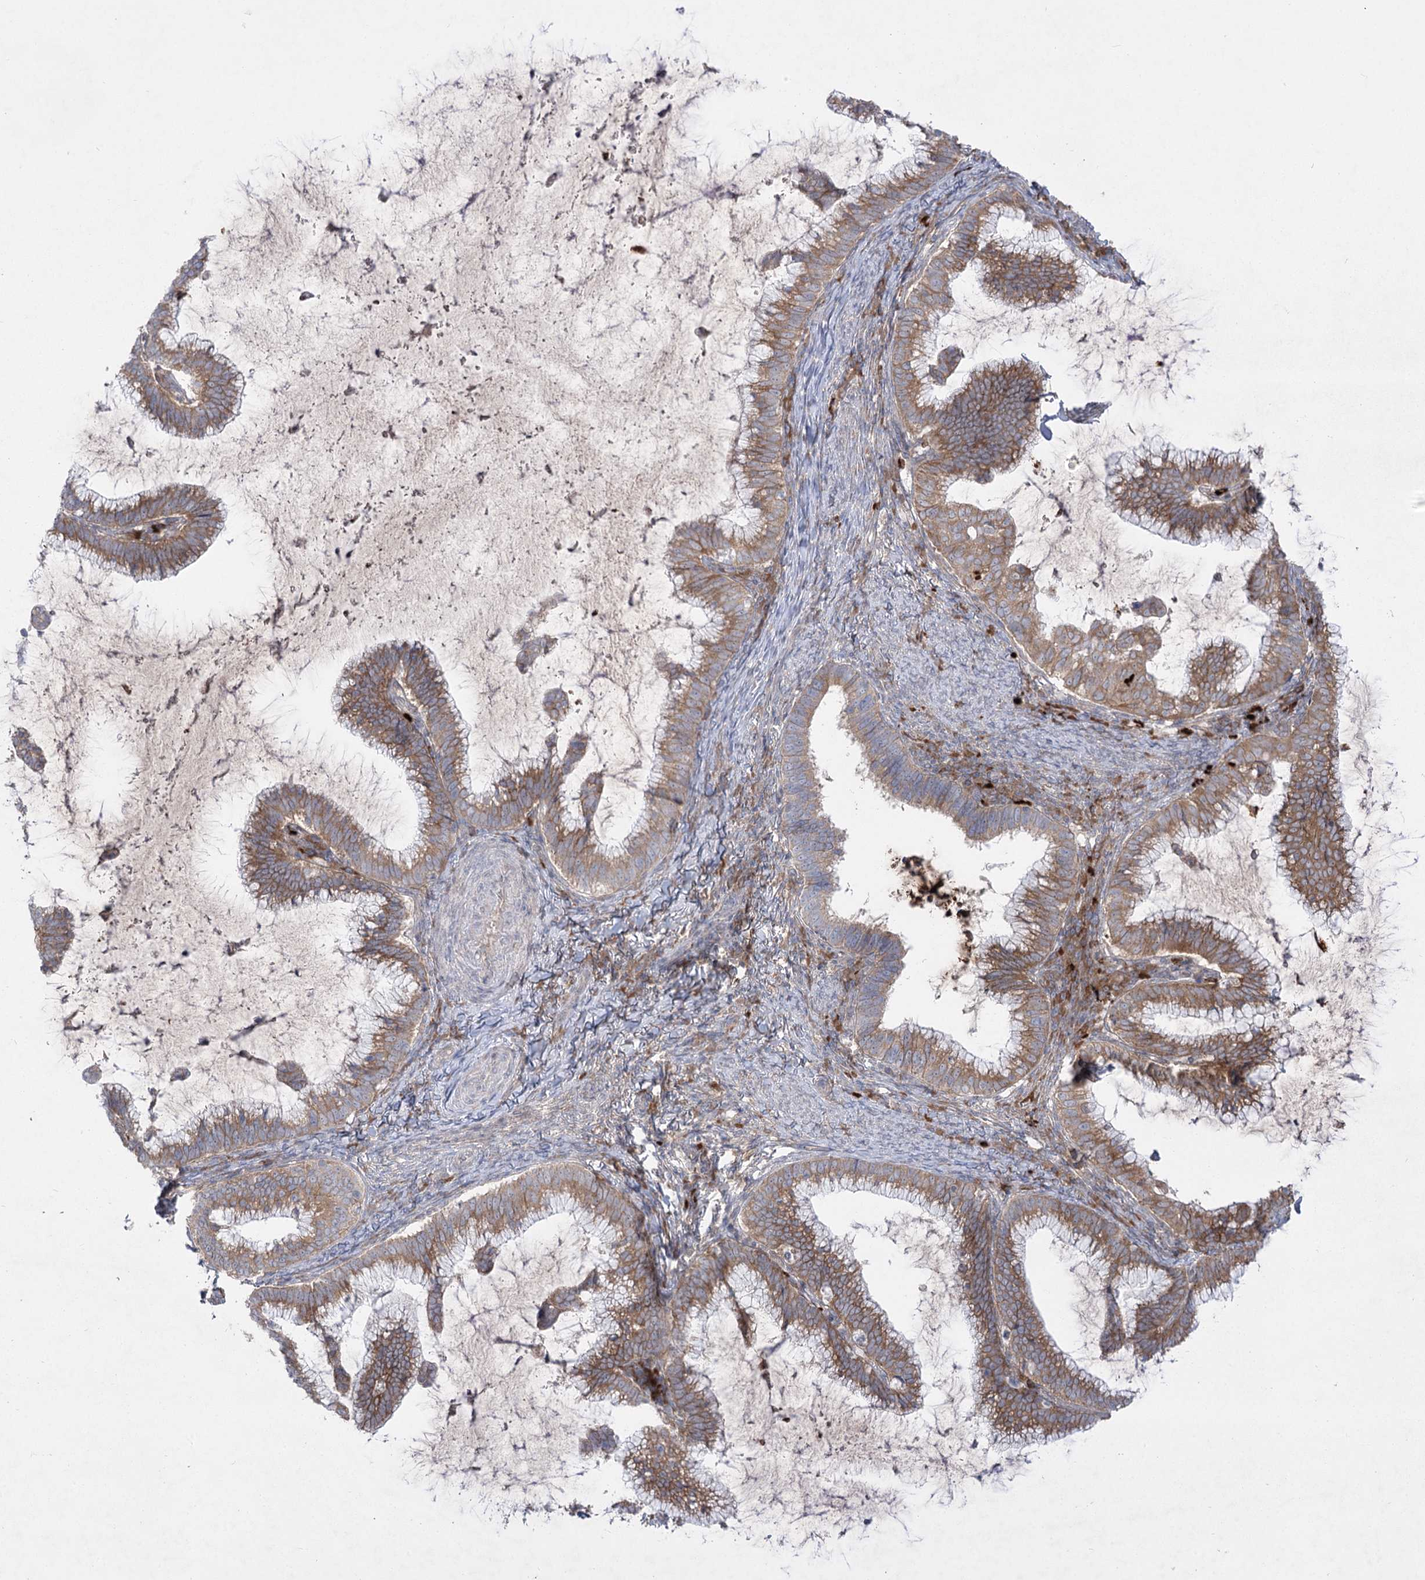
{"staining": {"intensity": "moderate", "quantity": ">75%", "location": "cytoplasmic/membranous"}, "tissue": "cervical cancer", "cell_type": "Tumor cells", "image_type": "cancer", "snomed": [{"axis": "morphology", "description": "Adenocarcinoma, NOS"}, {"axis": "topography", "description": "Cervix"}], "caption": "High-magnification brightfield microscopy of cervical cancer (adenocarcinoma) stained with DAB (3,3'-diaminobenzidine) (brown) and counterstained with hematoxylin (blue). tumor cells exhibit moderate cytoplasmic/membranous expression is appreciated in about>75% of cells. (DAB IHC with brightfield microscopy, high magnification).", "gene": "PLEKHA5", "patient": {"sex": "female", "age": 36}}